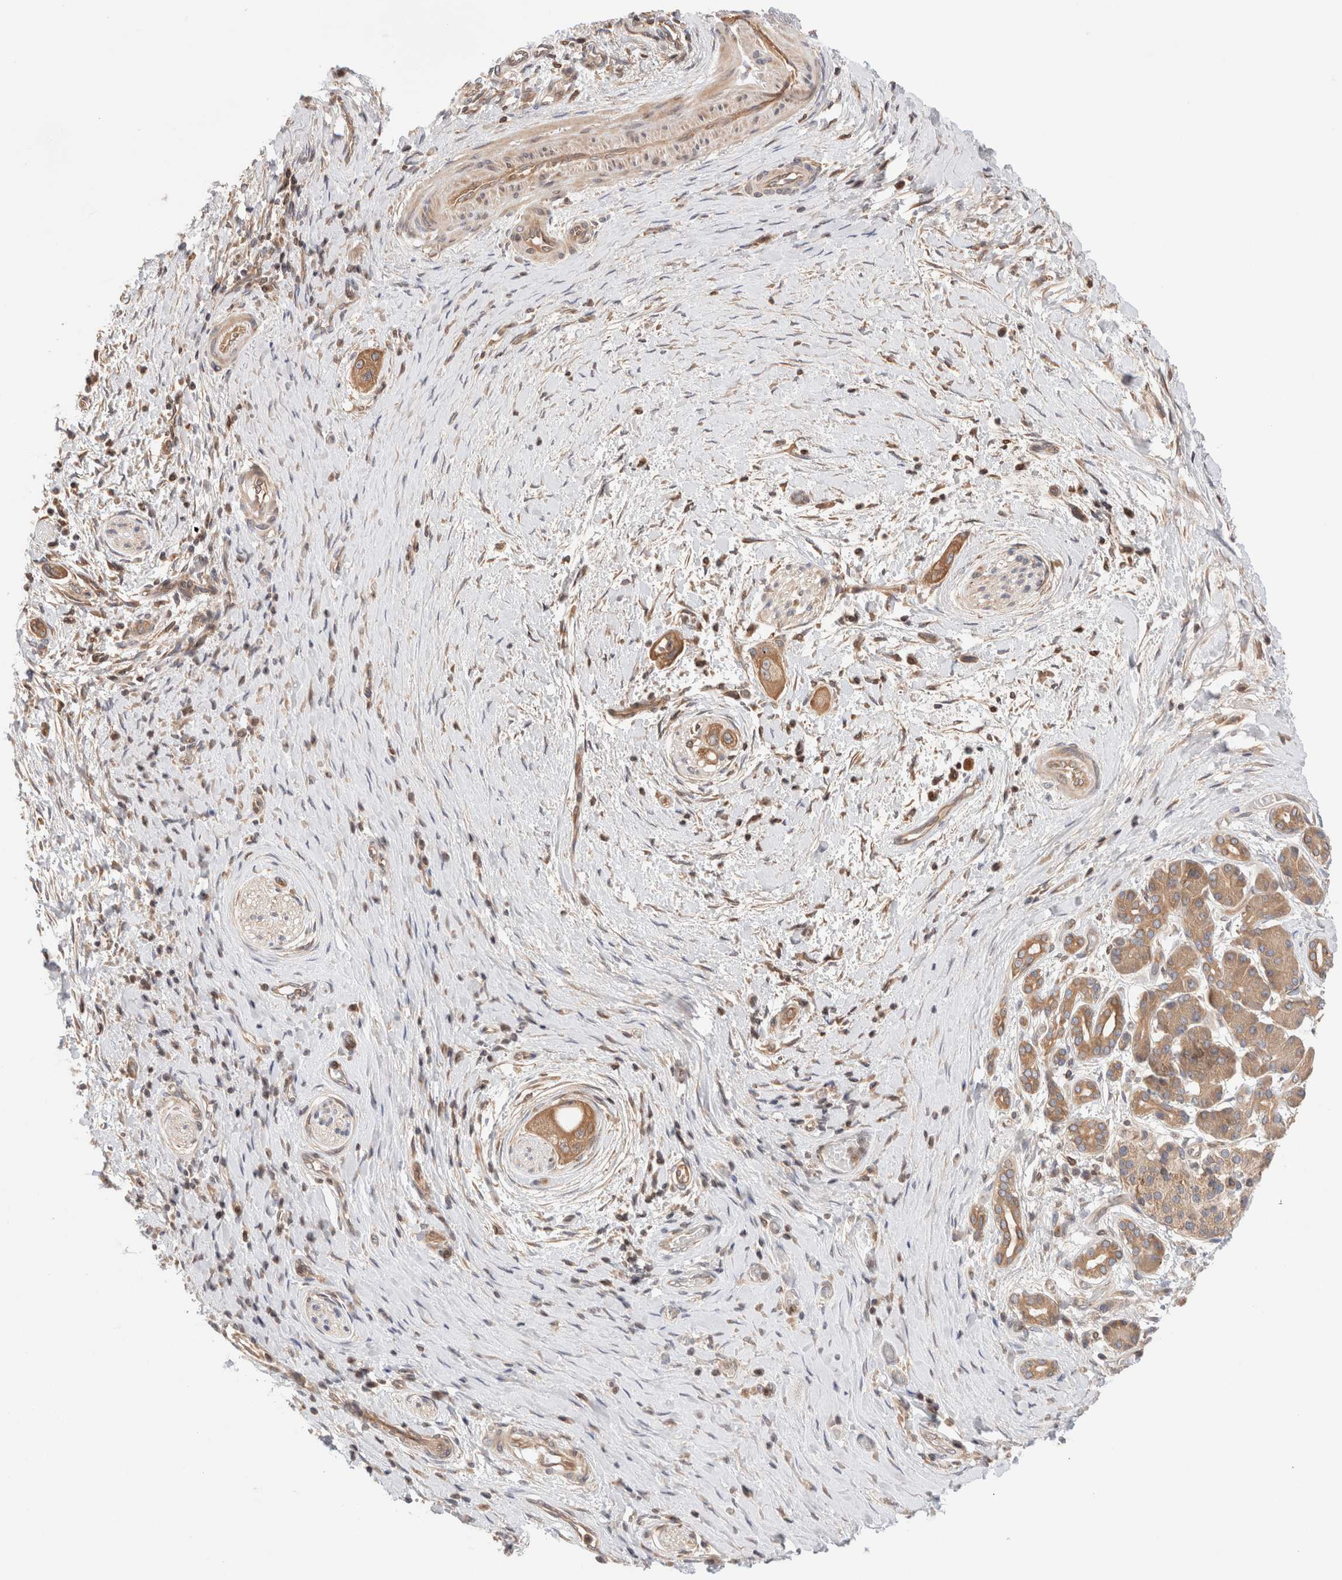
{"staining": {"intensity": "moderate", "quantity": ">75%", "location": "cytoplasmic/membranous"}, "tissue": "pancreatic cancer", "cell_type": "Tumor cells", "image_type": "cancer", "snomed": [{"axis": "morphology", "description": "Adenocarcinoma, NOS"}, {"axis": "topography", "description": "Pancreas"}], "caption": "Tumor cells reveal moderate cytoplasmic/membranous staining in about >75% of cells in adenocarcinoma (pancreatic).", "gene": "SIKE1", "patient": {"sex": "male", "age": 58}}